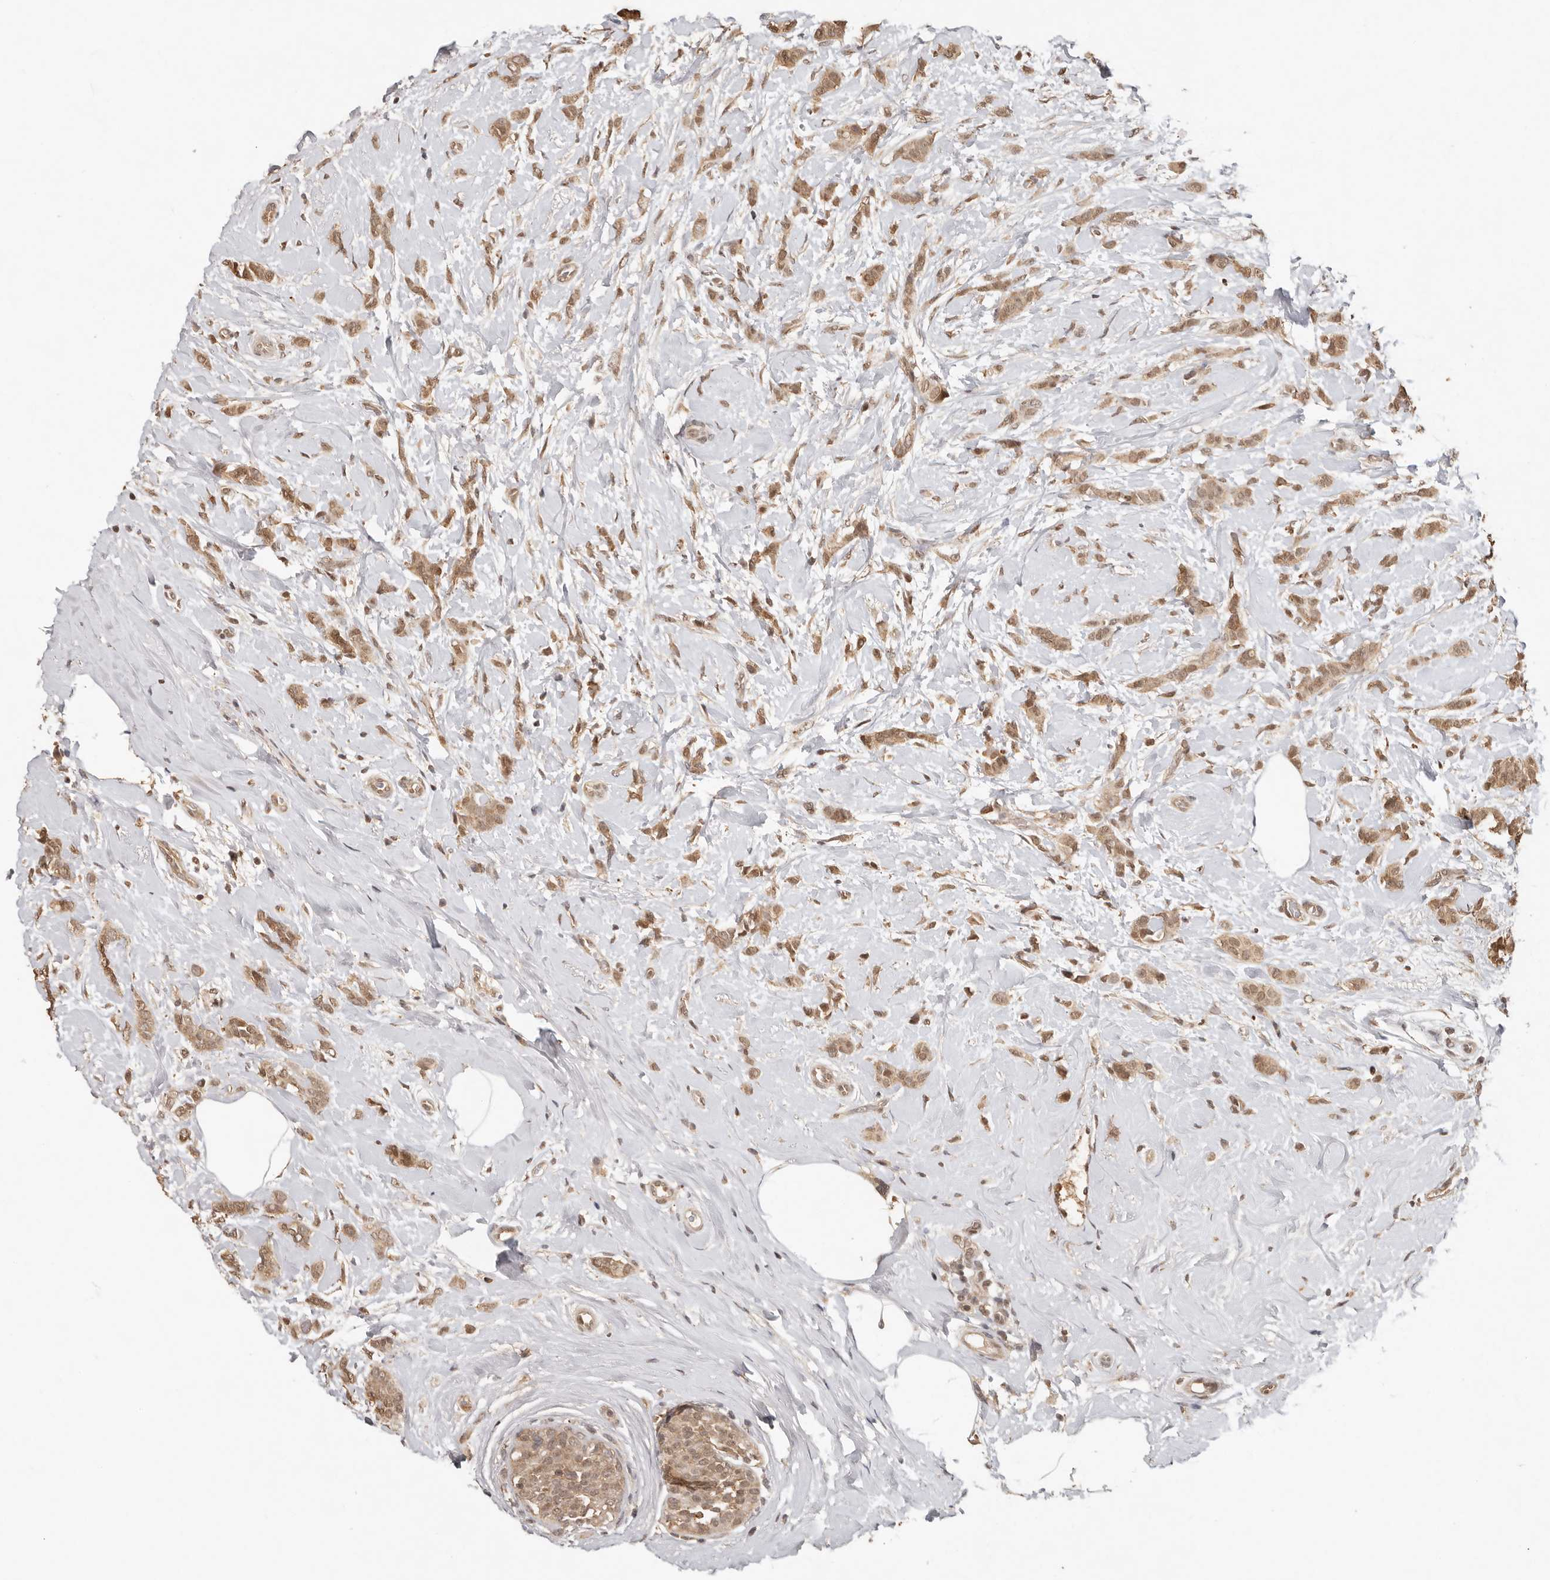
{"staining": {"intensity": "moderate", "quantity": ">75%", "location": "cytoplasmic/membranous,nuclear"}, "tissue": "breast cancer", "cell_type": "Tumor cells", "image_type": "cancer", "snomed": [{"axis": "morphology", "description": "Lobular carcinoma, in situ"}, {"axis": "morphology", "description": "Lobular carcinoma"}, {"axis": "topography", "description": "Breast"}], "caption": "A high-resolution photomicrograph shows IHC staining of lobular carcinoma in situ (breast), which demonstrates moderate cytoplasmic/membranous and nuclear positivity in about >75% of tumor cells.", "gene": "PSMA5", "patient": {"sex": "female", "age": 41}}